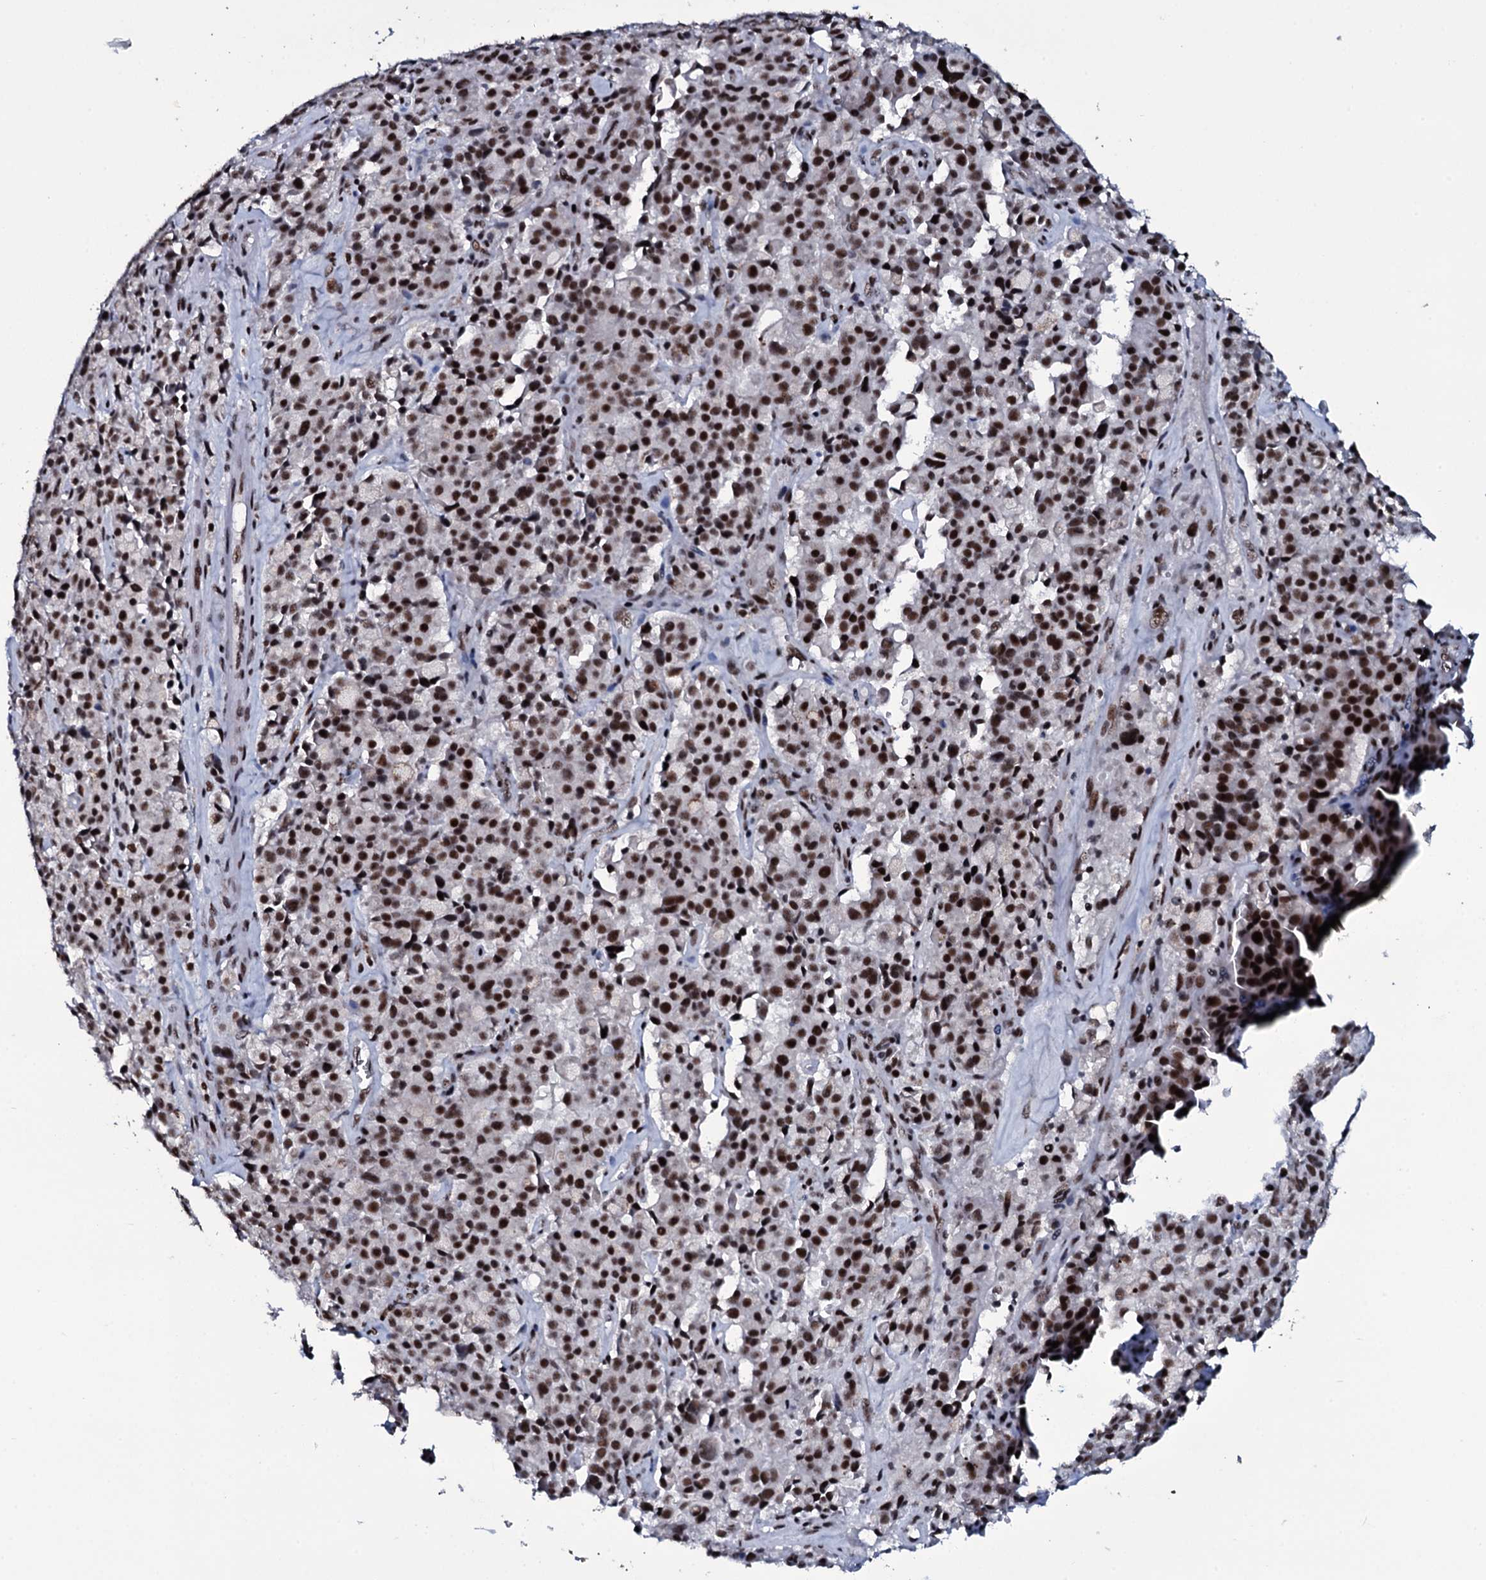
{"staining": {"intensity": "moderate", "quantity": ">75%", "location": "nuclear"}, "tissue": "pancreatic cancer", "cell_type": "Tumor cells", "image_type": "cancer", "snomed": [{"axis": "morphology", "description": "Adenocarcinoma, NOS"}, {"axis": "topography", "description": "Pancreas"}], "caption": "About >75% of tumor cells in human pancreatic cancer demonstrate moderate nuclear protein positivity as visualized by brown immunohistochemical staining.", "gene": "ZMIZ2", "patient": {"sex": "male", "age": 65}}